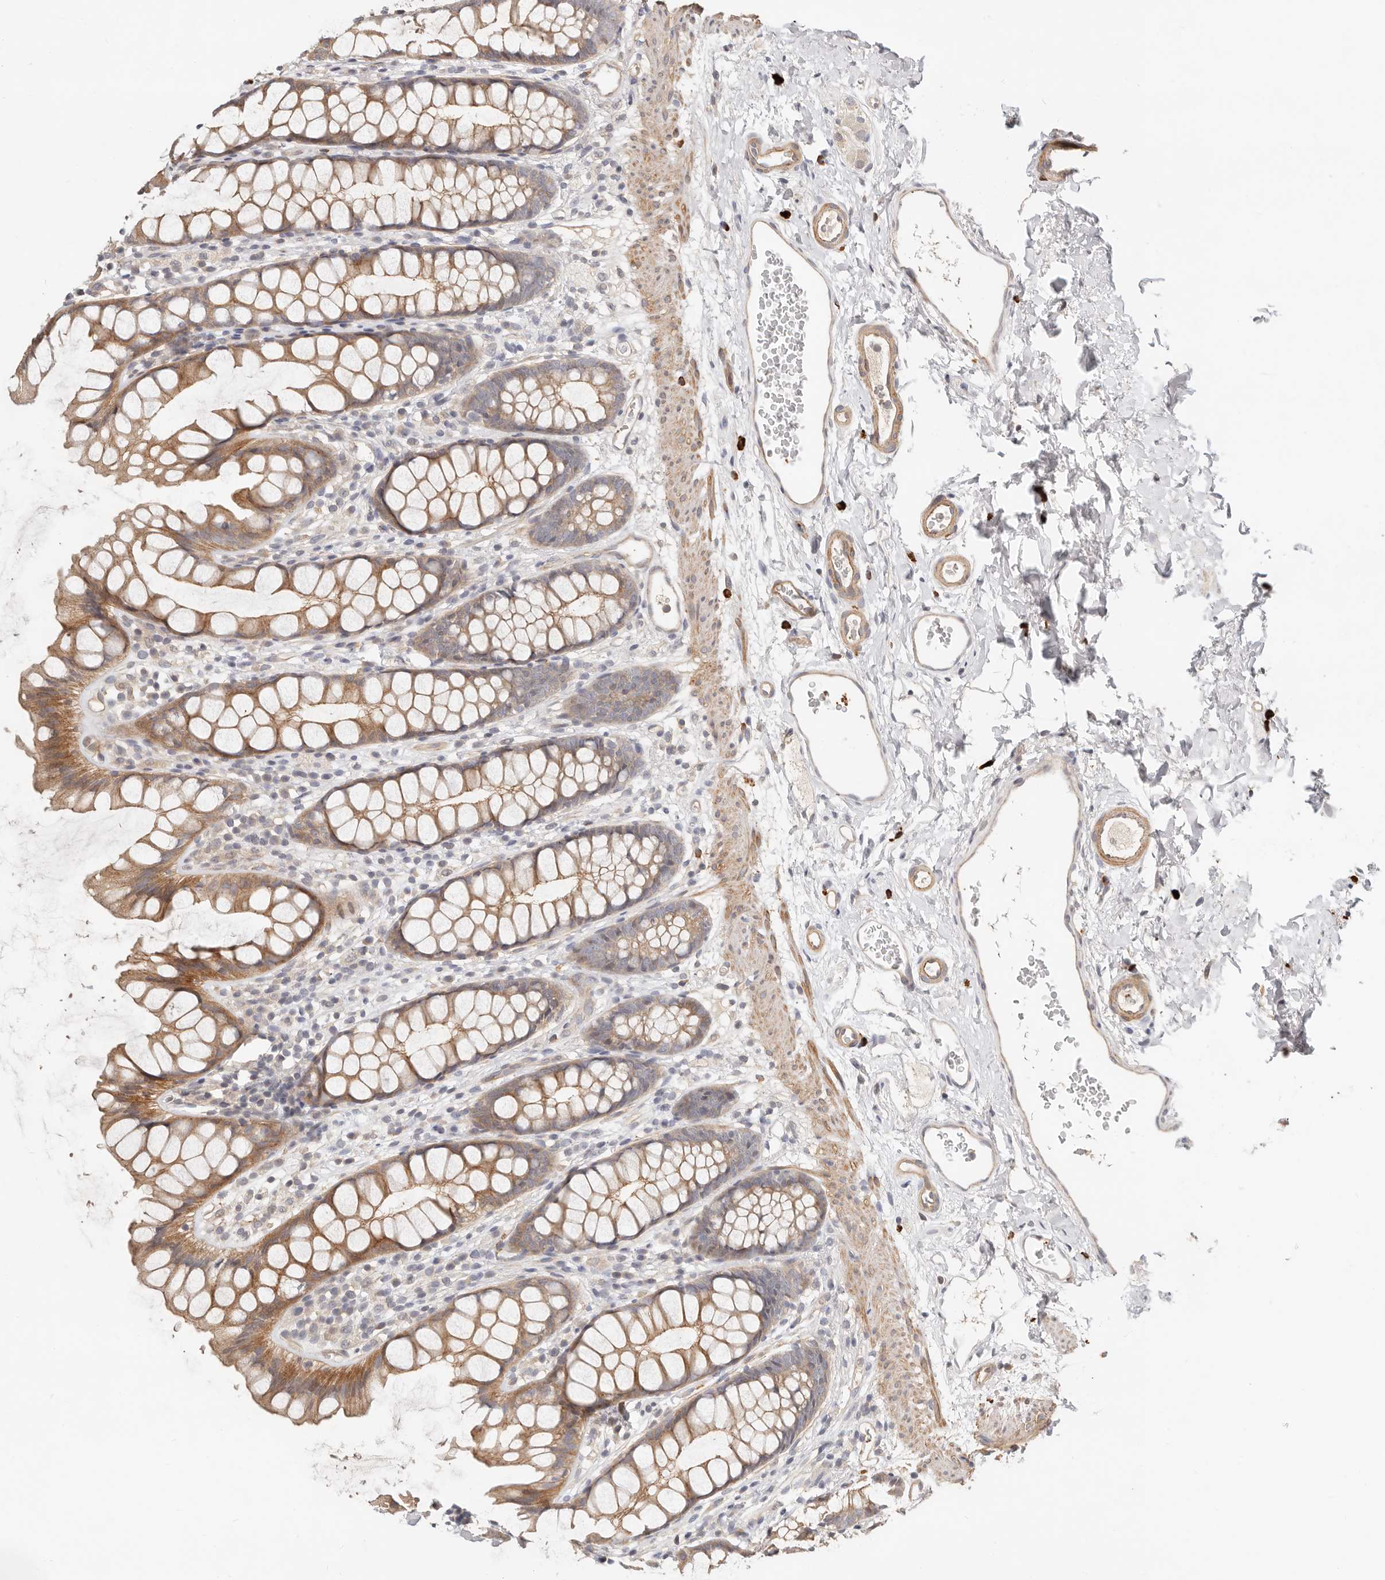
{"staining": {"intensity": "moderate", "quantity": ">75%", "location": "cytoplasmic/membranous"}, "tissue": "rectum", "cell_type": "Glandular cells", "image_type": "normal", "snomed": [{"axis": "morphology", "description": "Normal tissue, NOS"}, {"axis": "topography", "description": "Rectum"}], "caption": "Rectum stained with DAB immunohistochemistry (IHC) demonstrates medium levels of moderate cytoplasmic/membranous positivity in approximately >75% of glandular cells.", "gene": "ZRANB1", "patient": {"sex": "female", "age": 65}}